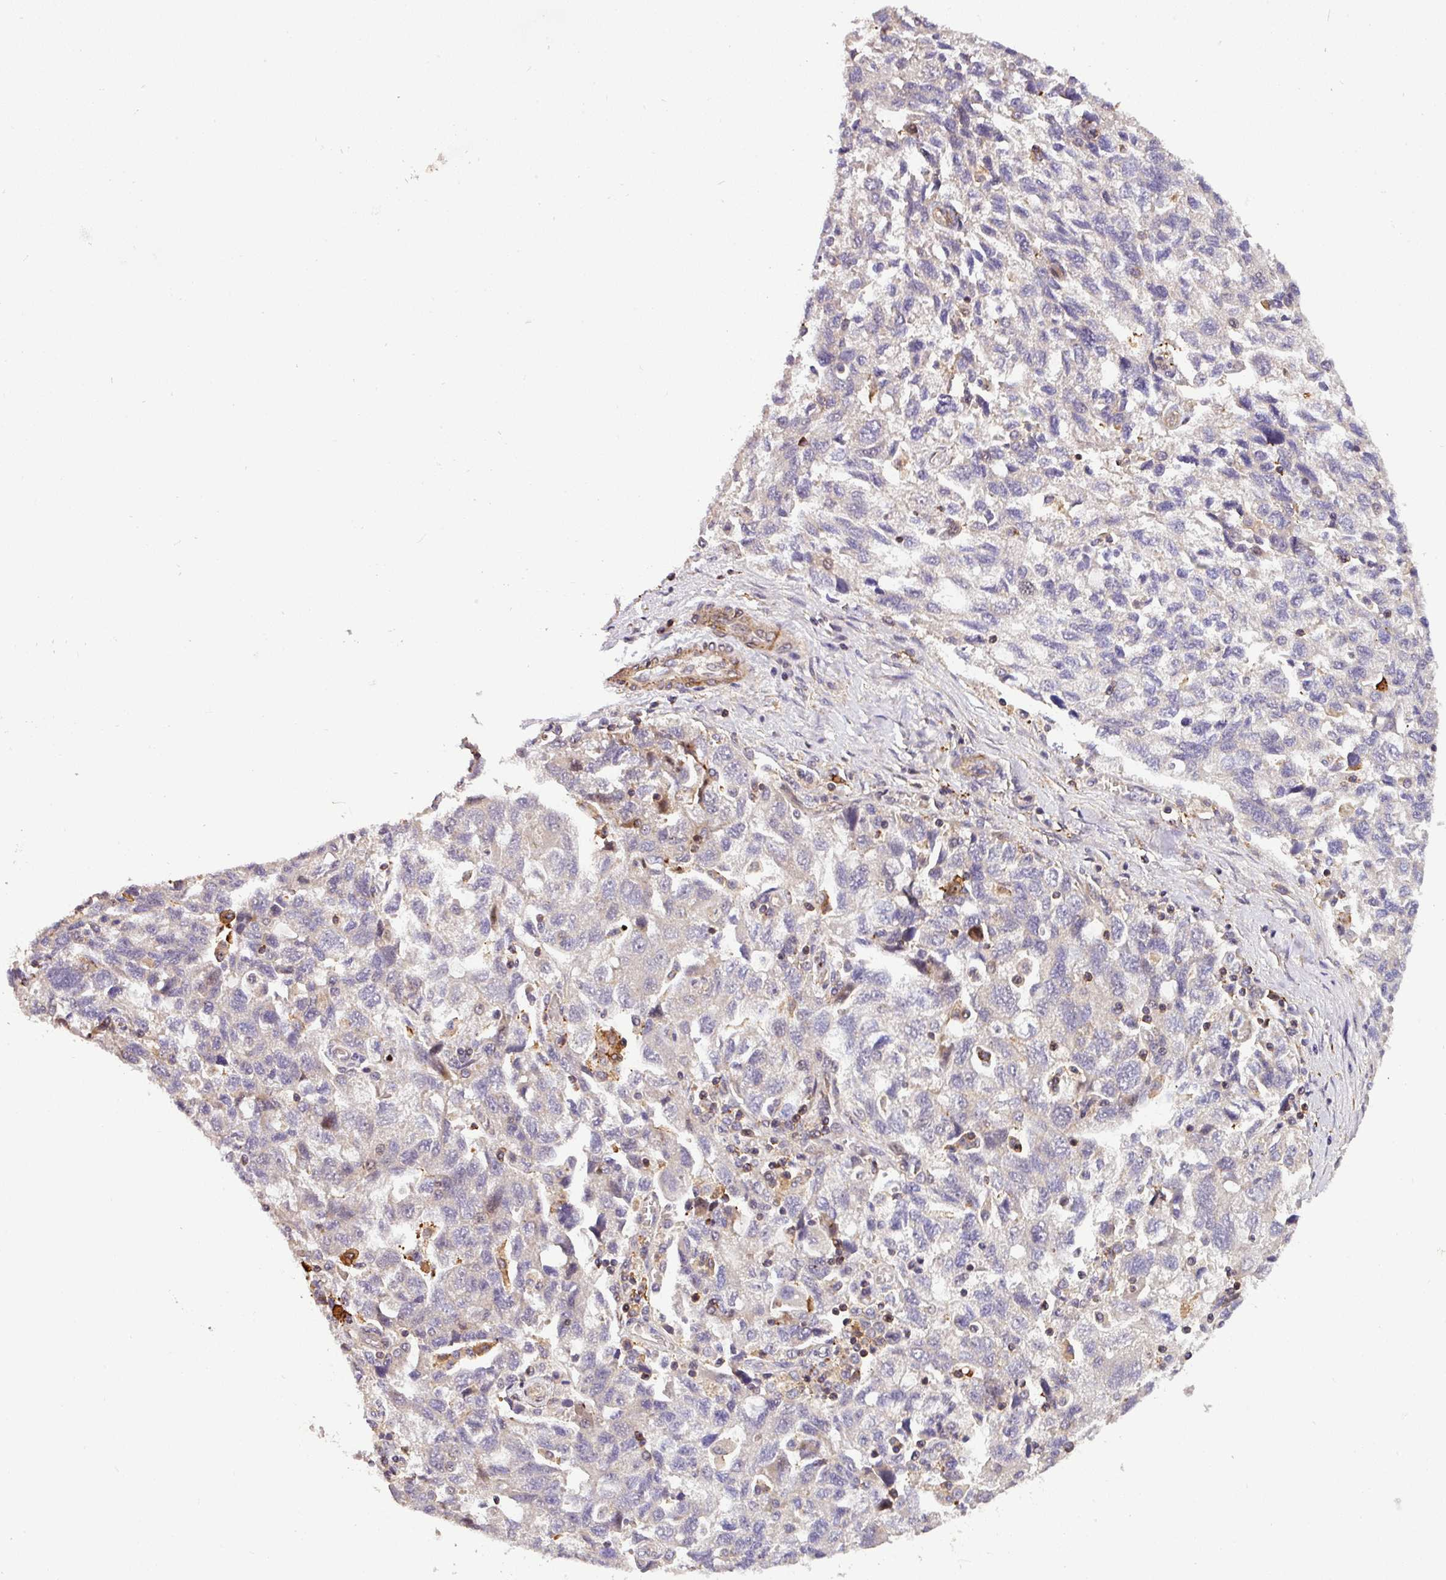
{"staining": {"intensity": "negative", "quantity": "none", "location": "none"}, "tissue": "ovarian cancer", "cell_type": "Tumor cells", "image_type": "cancer", "snomed": [{"axis": "morphology", "description": "Carcinoma, NOS"}, {"axis": "morphology", "description": "Cystadenocarcinoma, serous, NOS"}, {"axis": "topography", "description": "Ovary"}], "caption": "An image of ovarian cancer (serous cystadenocarcinoma) stained for a protein displays no brown staining in tumor cells. Nuclei are stained in blue.", "gene": "CASS4", "patient": {"sex": "female", "age": 69}}